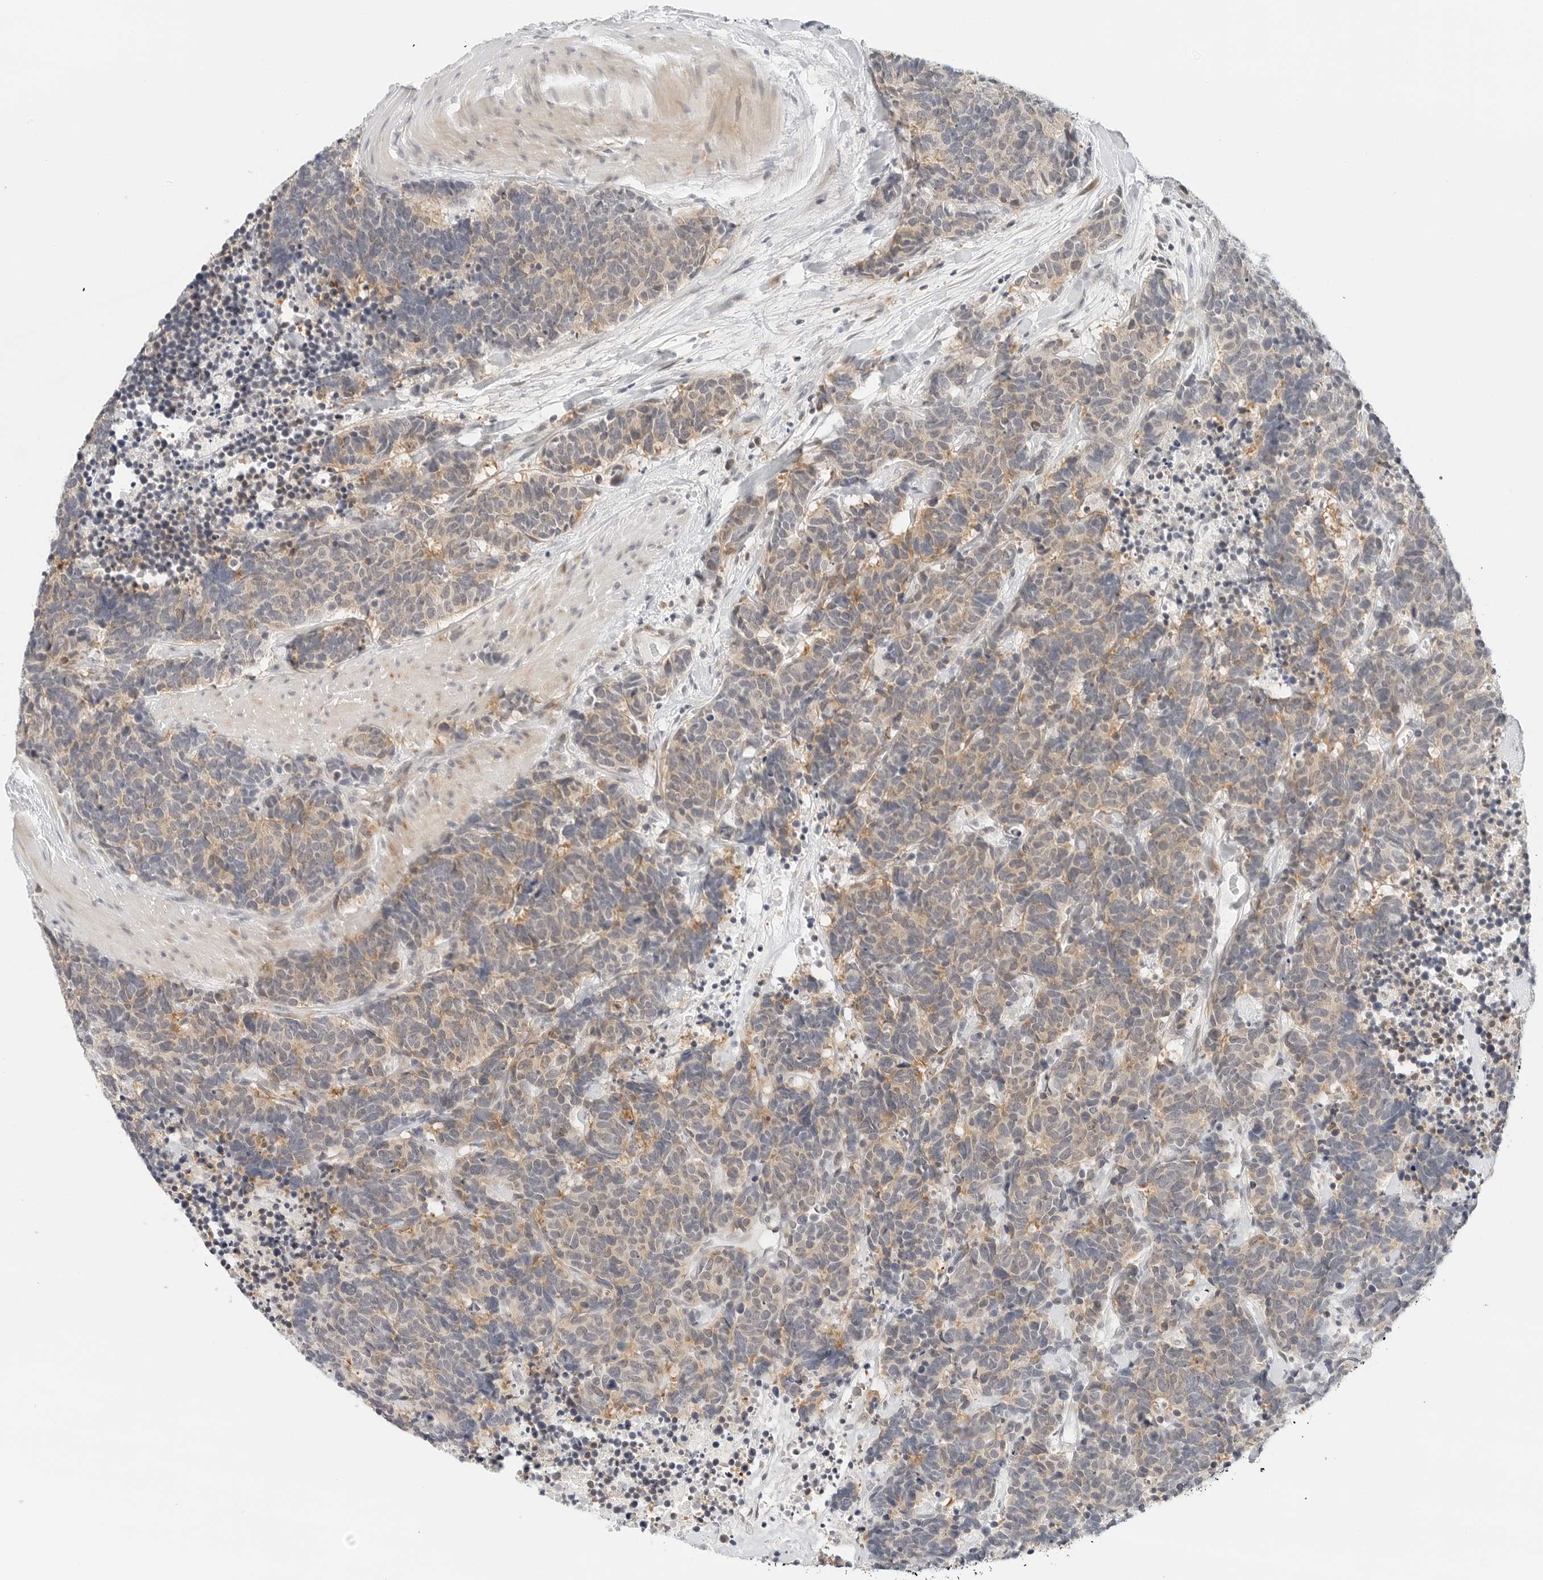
{"staining": {"intensity": "weak", "quantity": "25%-75%", "location": "cytoplasmic/membranous"}, "tissue": "carcinoid", "cell_type": "Tumor cells", "image_type": "cancer", "snomed": [{"axis": "morphology", "description": "Carcinoma, NOS"}, {"axis": "morphology", "description": "Carcinoid, malignant, NOS"}, {"axis": "topography", "description": "Urinary bladder"}], "caption": "Immunohistochemical staining of carcinoid reveals weak cytoplasmic/membranous protein positivity in about 25%-75% of tumor cells.", "gene": "PARP10", "patient": {"sex": "male", "age": 57}}